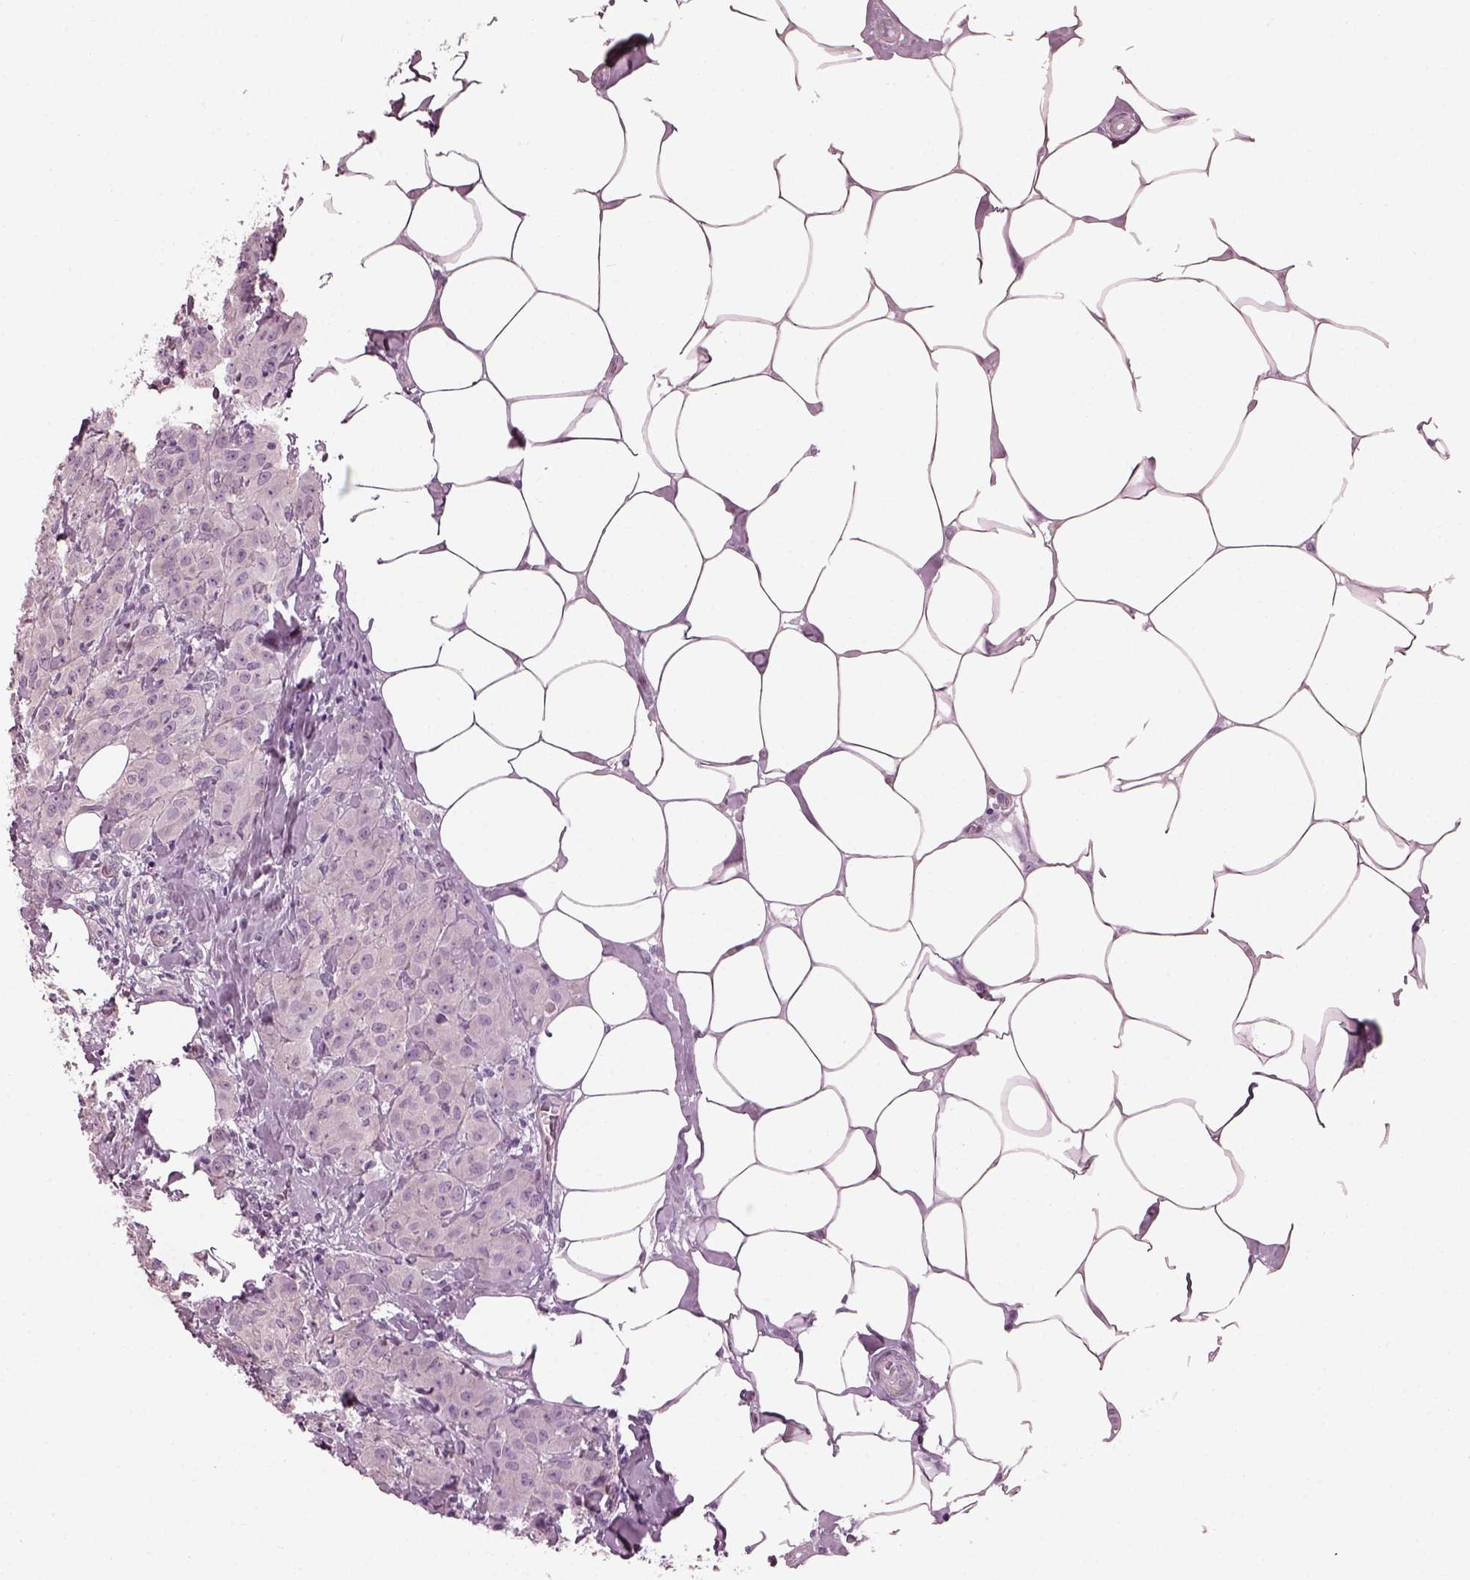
{"staining": {"intensity": "negative", "quantity": "none", "location": "none"}, "tissue": "breast cancer", "cell_type": "Tumor cells", "image_type": "cancer", "snomed": [{"axis": "morphology", "description": "Normal tissue, NOS"}, {"axis": "morphology", "description": "Duct carcinoma"}, {"axis": "topography", "description": "Breast"}], "caption": "IHC of human breast infiltrating ductal carcinoma displays no positivity in tumor cells.", "gene": "BFSP1", "patient": {"sex": "female", "age": 43}}